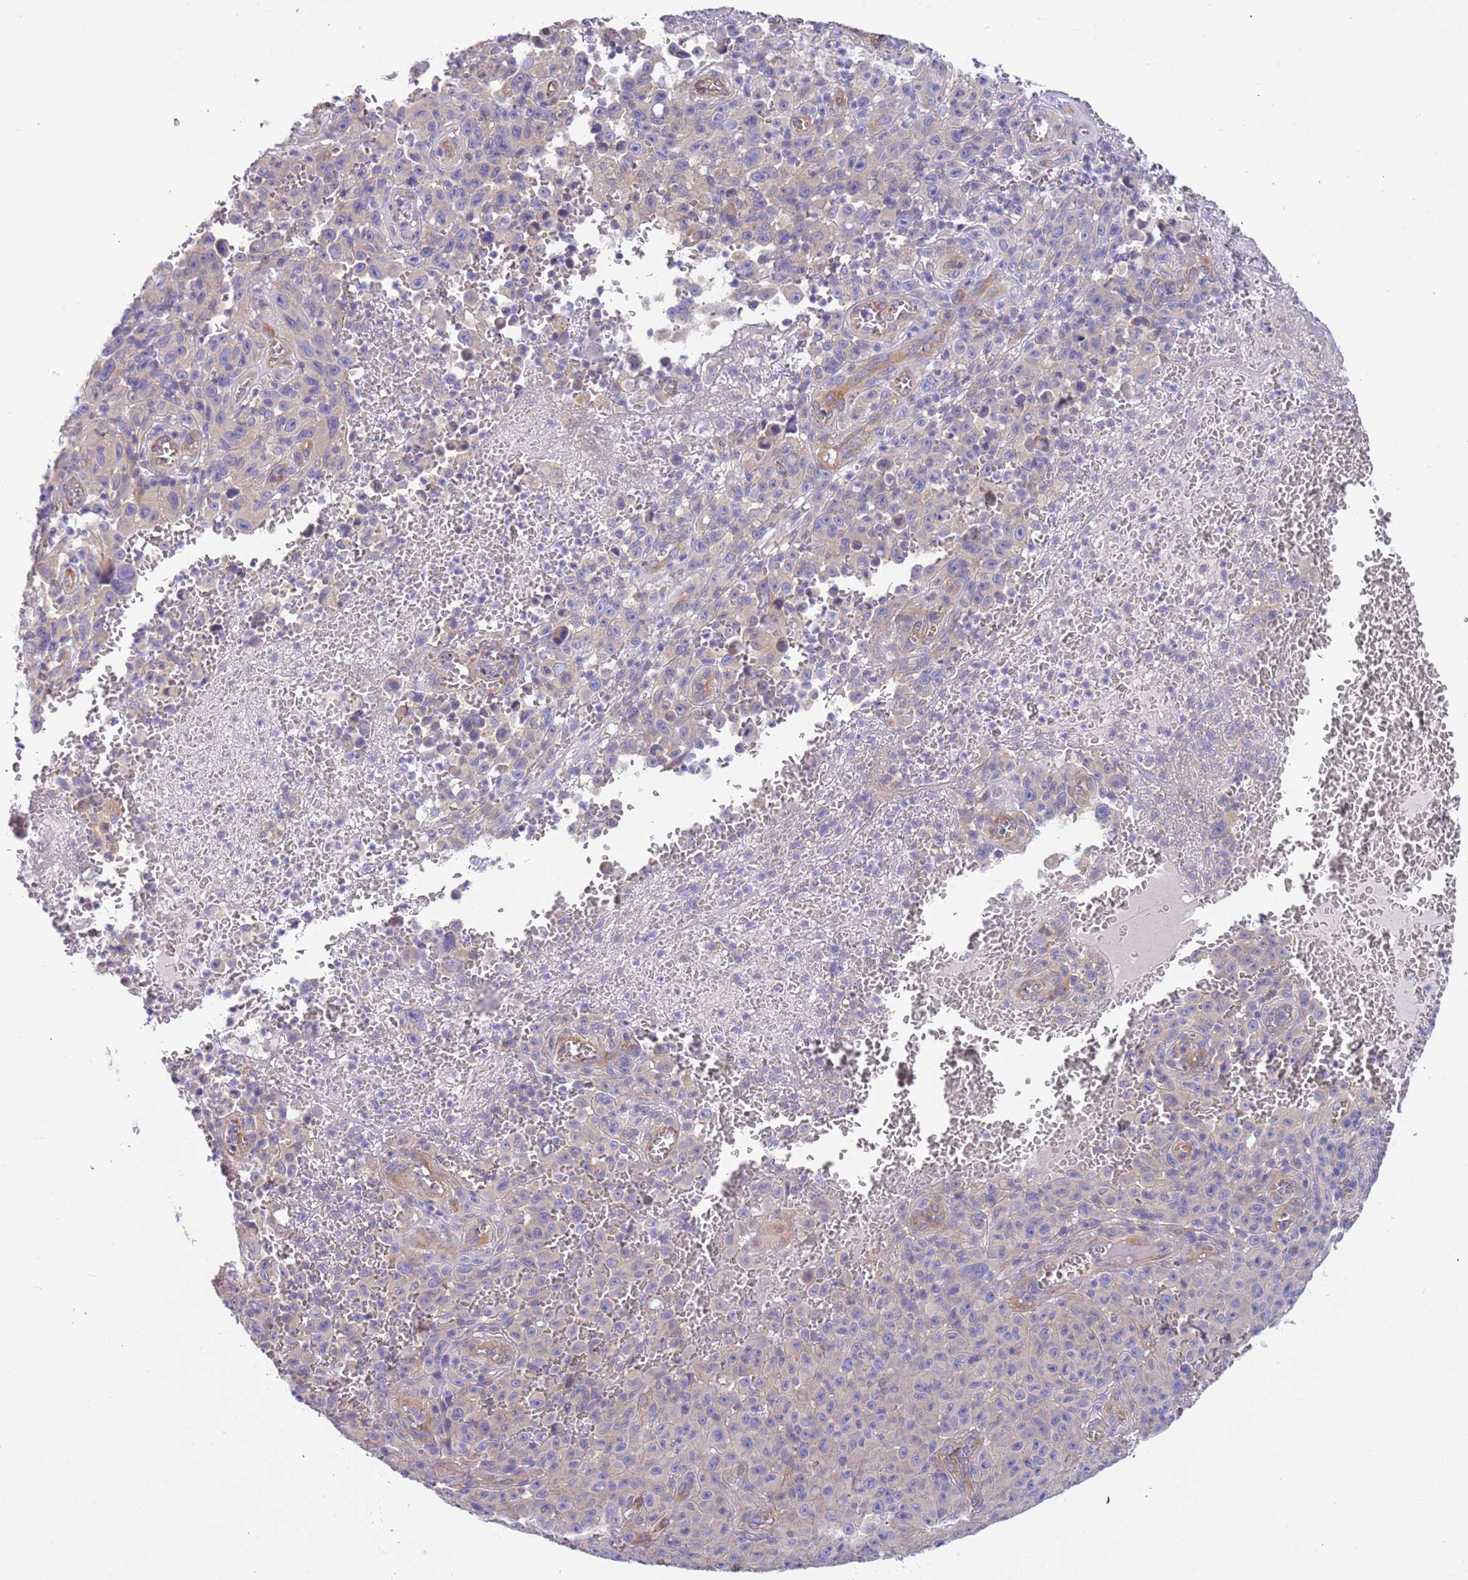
{"staining": {"intensity": "negative", "quantity": "none", "location": "none"}, "tissue": "melanoma", "cell_type": "Tumor cells", "image_type": "cancer", "snomed": [{"axis": "morphology", "description": "Malignant melanoma, NOS"}, {"axis": "topography", "description": "Skin"}], "caption": "An IHC photomicrograph of malignant melanoma is shown. There is no staining in tumor cells of malignant melanoma.", "gene": "LAMB4", "patient": {"sex": "female", "age": 82}}